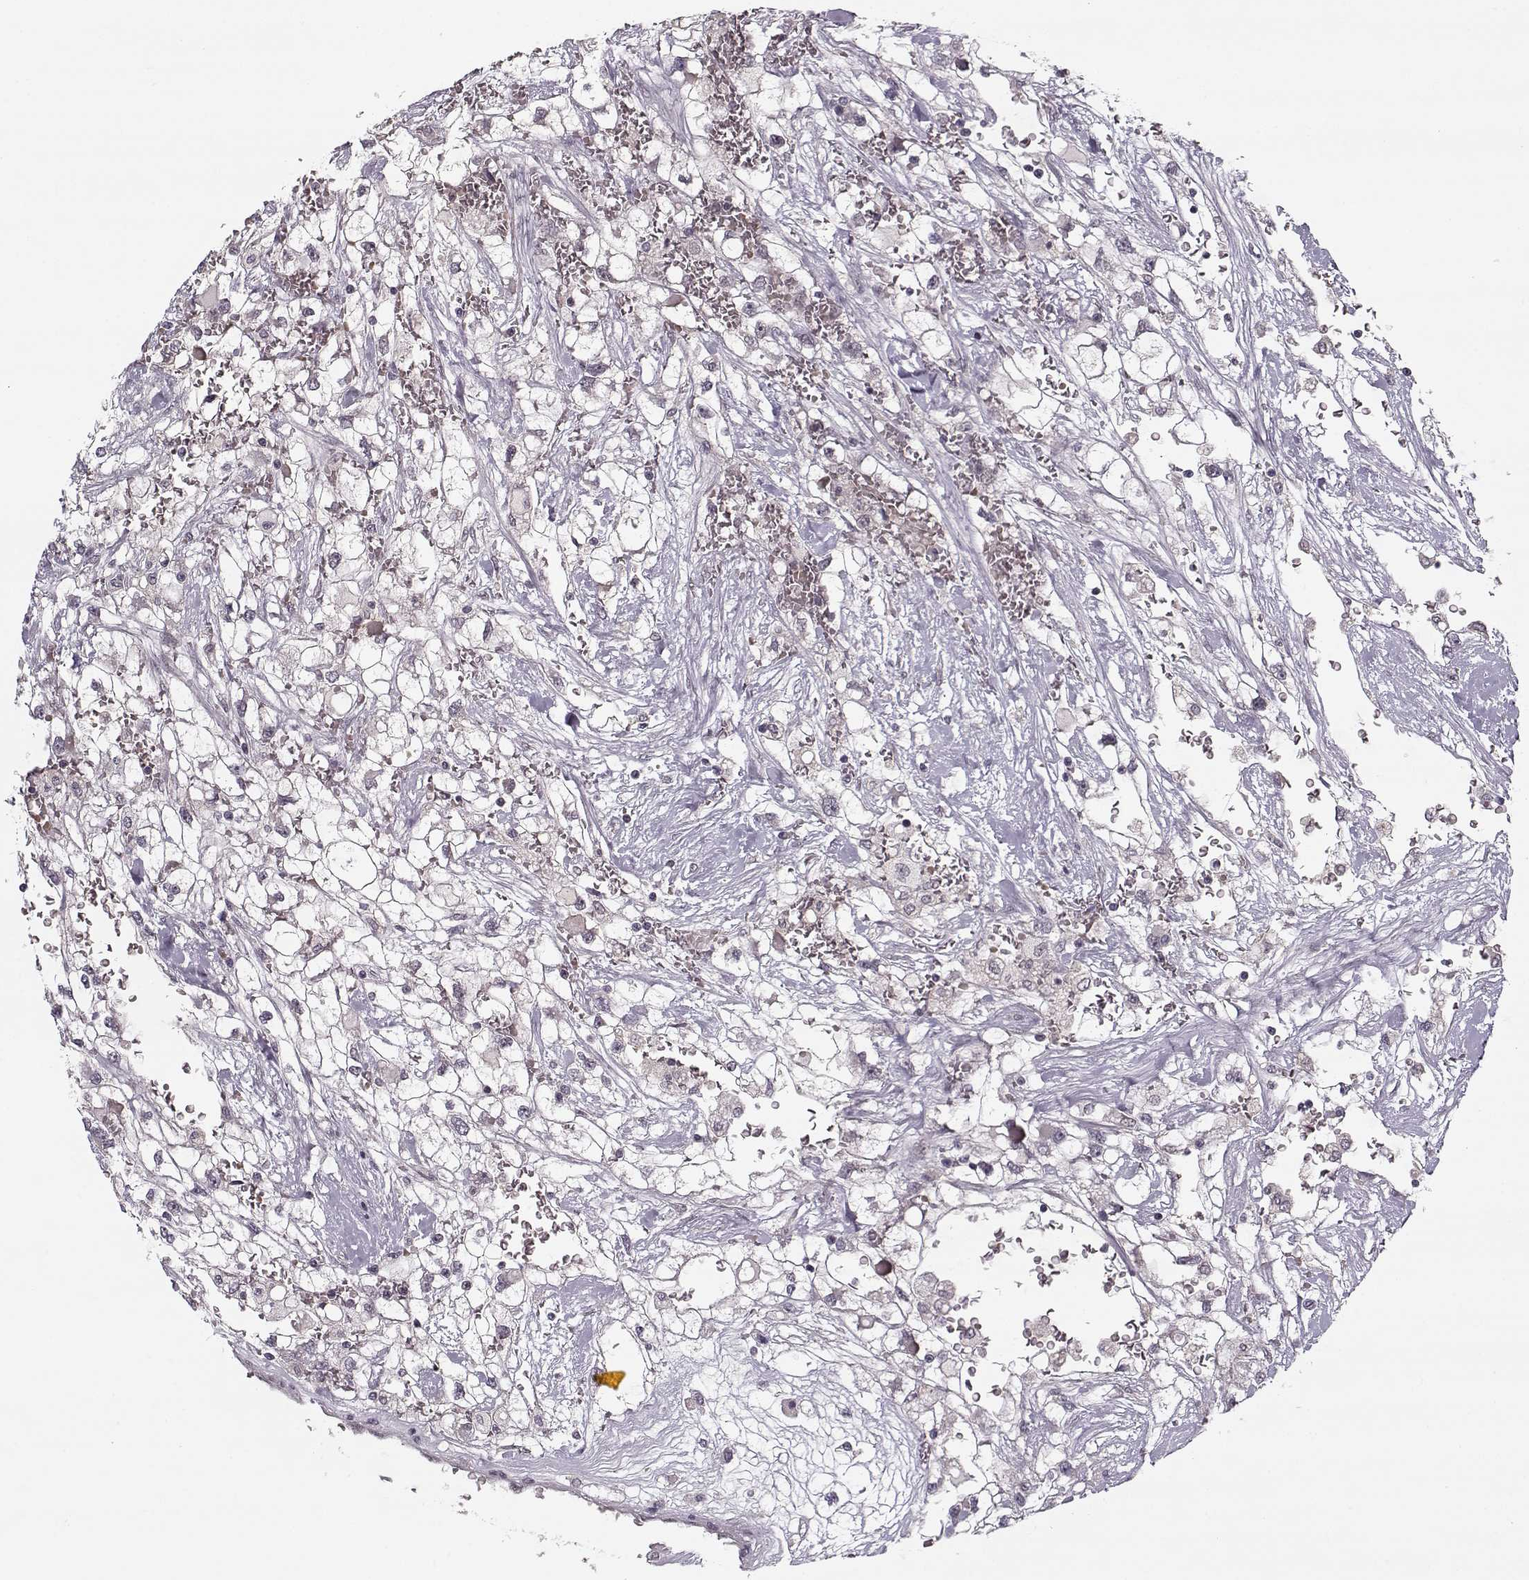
{"staining": {"intensity": "negative", "quantity": "none", "location": "none"}, "tissue": "renal cancer", "cell_type": "Tumor cells", "image_type": "cancer", "snomed": [{"axis": "morphology", "description": "Adenocarcinoma, NOS"}, {"axis": "topography", "description": "Kidney"}], "caption": "Tumor cells are negative for protein expression in human renal cancer (adenocarcinoma).", "gene": "DENND4B", "patient": {"sex": "male", "age": 59}}